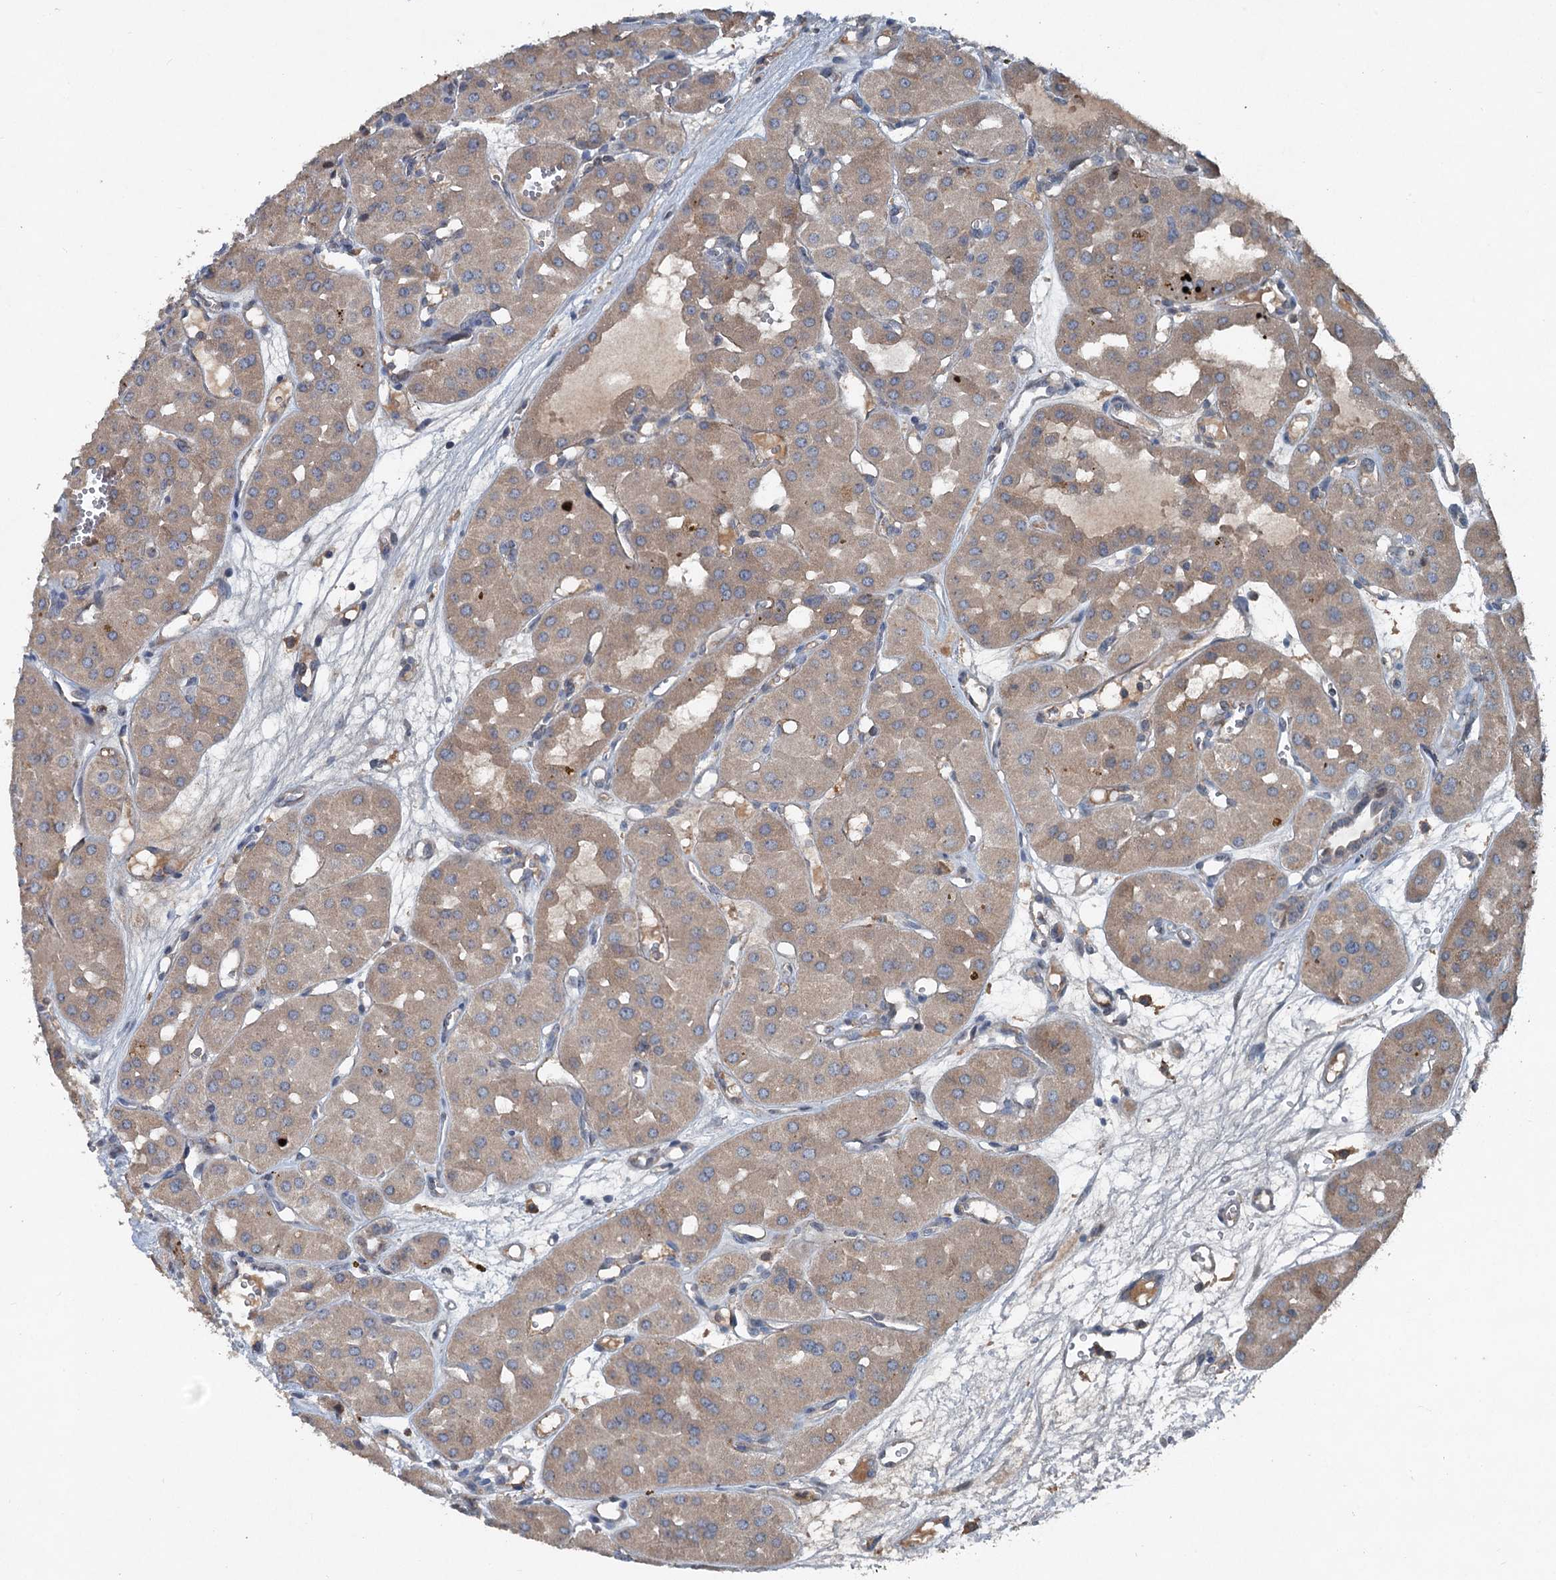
{"staining": {"intensity": "weak", "quantity": ">75%", "location": "cytoplasmic/membranous"}, "tissue": "renal cancer", "cell_type": "Tumor cells", "image_type": "cancer", "snomed": [{"axis": "morphology", "description": "Carcinoma, NOS"}, {"axis": "topography", "description": "Kidney"}], "caption": "An IHC micrograph of neoplastic tissue is shown. Protein staining in brown labels weak cytoplasmic/membranous positivity in renal cancer within tumor cells.", "gene": "TAPBPL", "patient": {"sex": "female", "age": 75}}